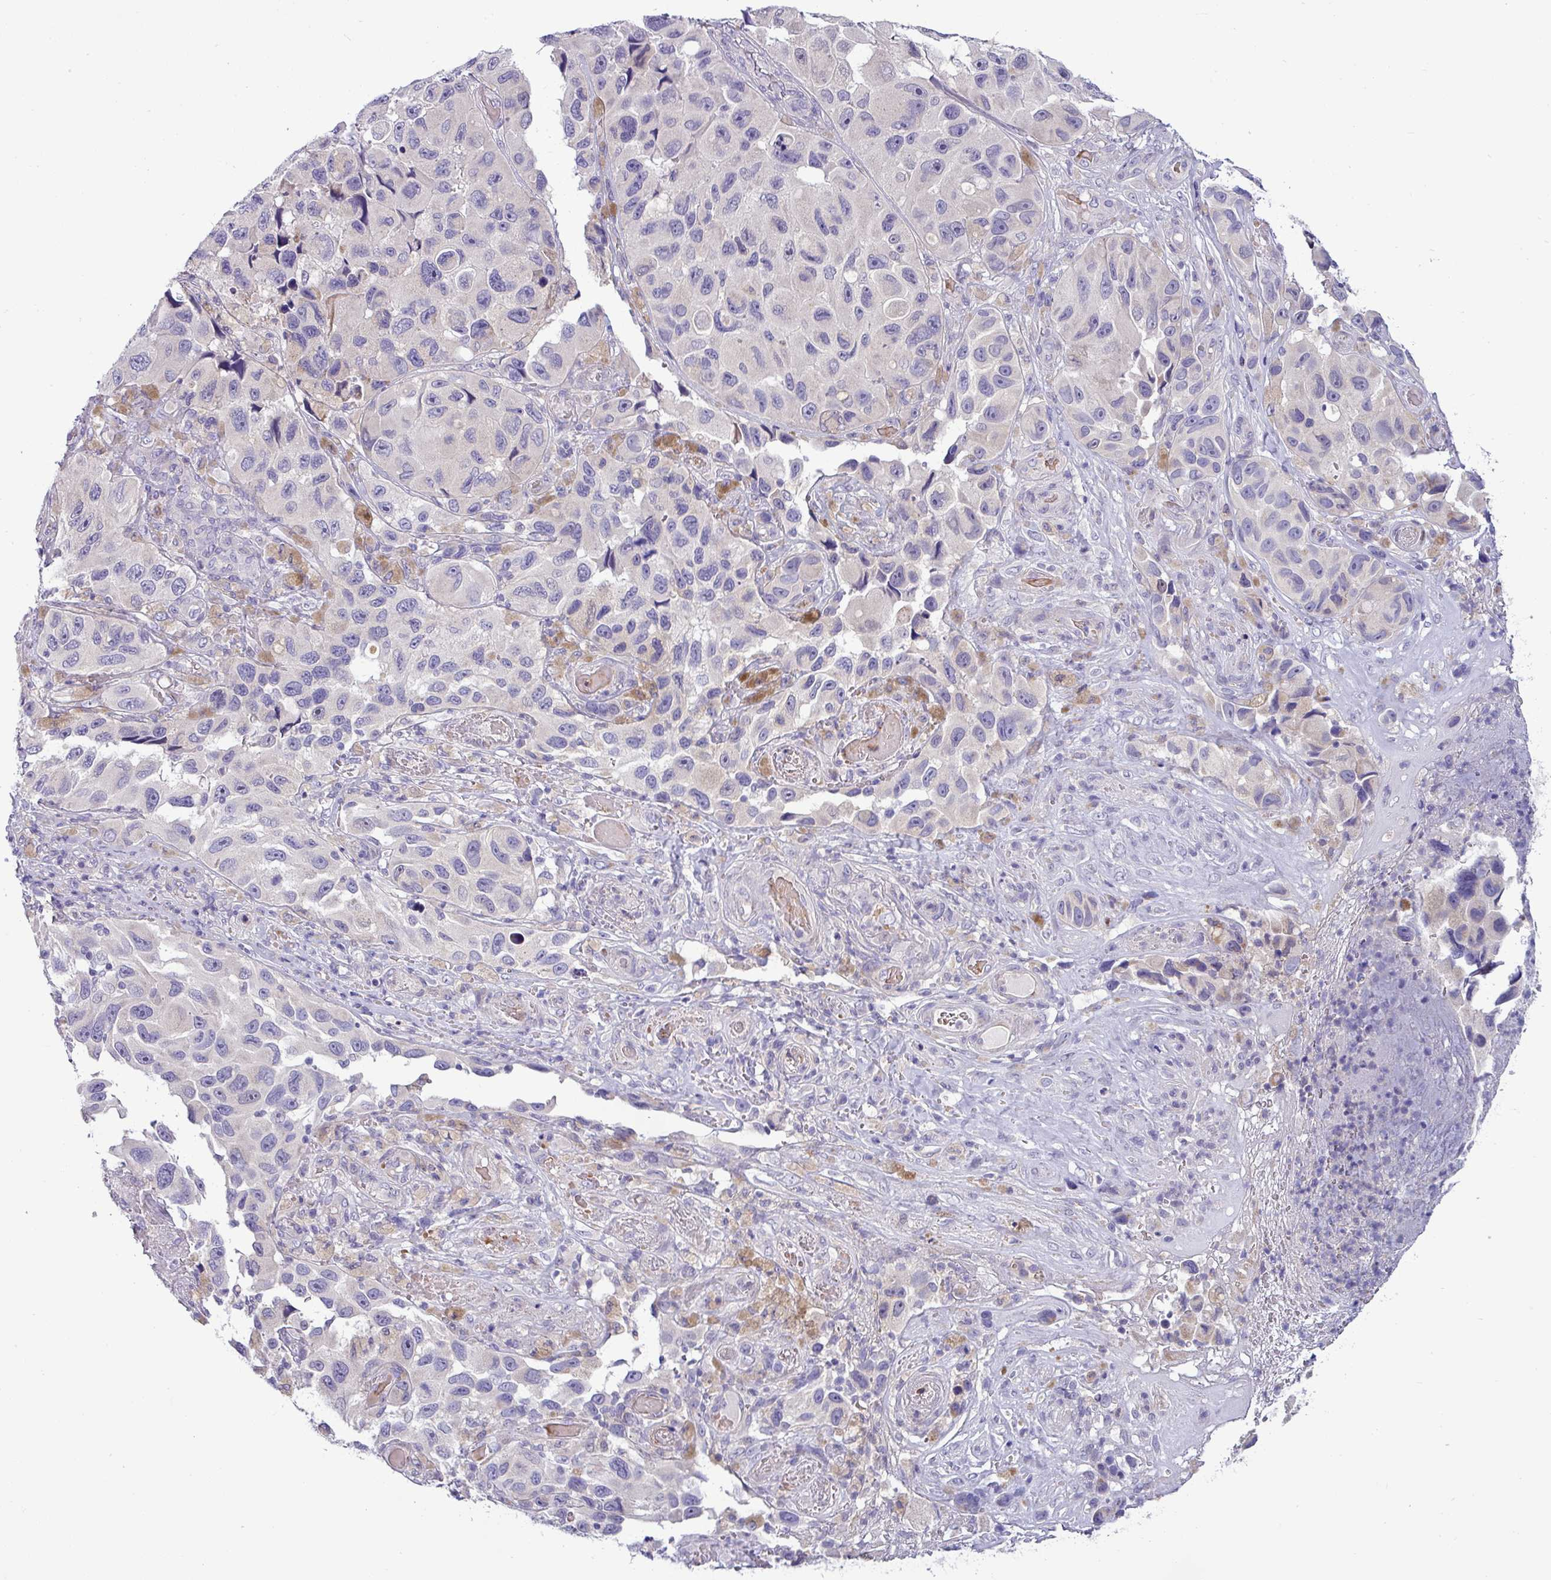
{"staining": {"intensity": "negative", "quantity": "none", "location": "none"}, "tissue": "melanoma", "cell_type": "Tumor cells", "image_type": "cancer", "snomed": [{"axis": "morphology", "description": "Malignant melanoma, NOS"}, {"axis": "topography", "description": "Skin"}], "caption": "Immunohistochemistry of malignant melanoma reveals no expression in tumor cells. (DAB (3,3'-diaminobenzidine) IHC with hematoxylin counter stain).", "gene": "ACAP3", "patient": {"sex": "female", "age": 73}}